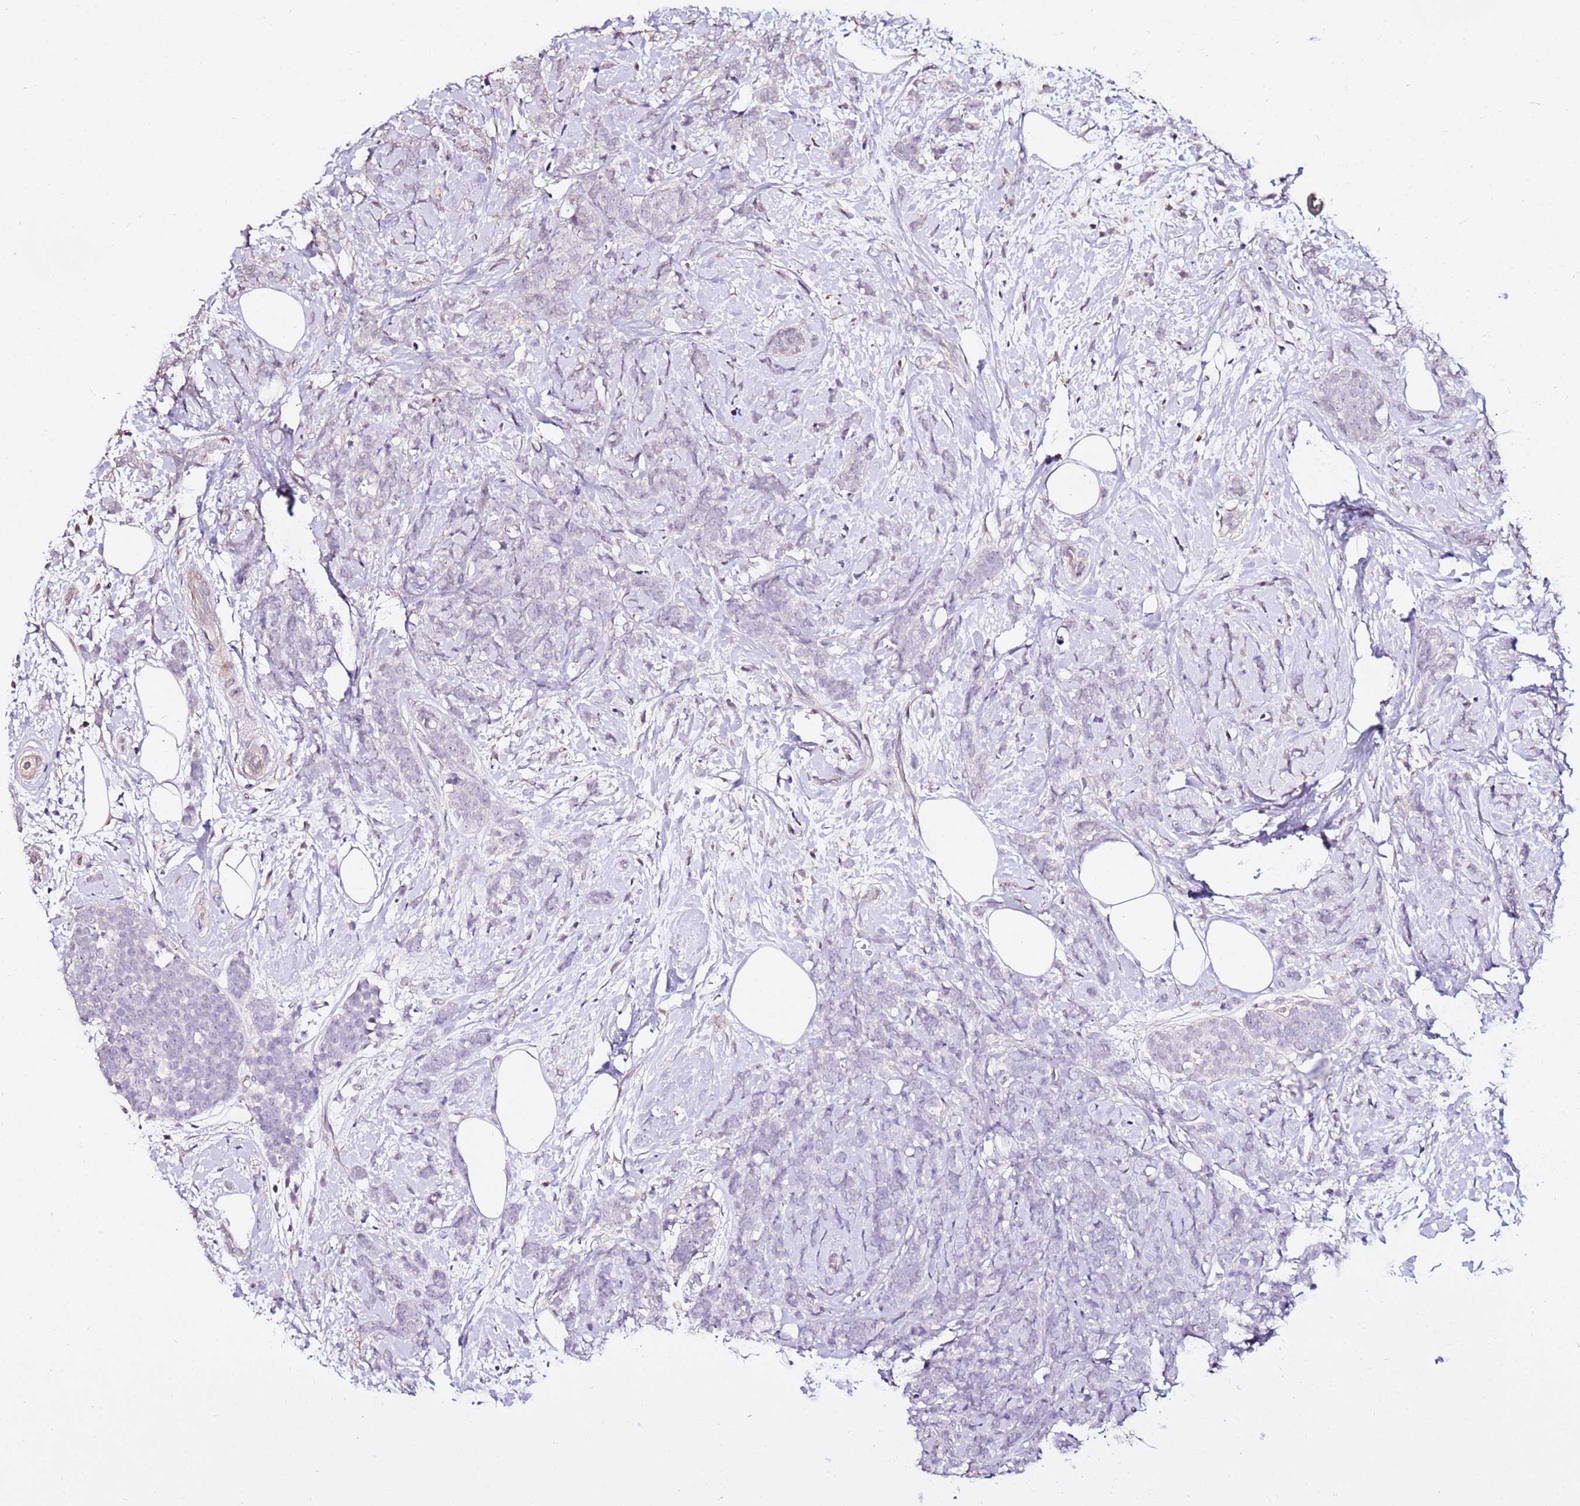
{"staining": {"intensity": "negative", "quantity": "none", "location": "none"}, "tissue": "breast cancer", "cell_type": "Tumor cells", "image_type": "cancer", "snomed": [{"axis": "morphology", "description": "Lobular carcinoma"}, {"axis": "topography", "description": "Breast"}], "caption": "Breast lobular carcinoma was stained to show a protein in brown. There is no significant expression in tumor cells. (Stains: DAB IHC with hematoxylin counter stain, Microscopy: brightfield microscopy at high magnification).", "gene": "ART5", "patient": {"sex": "female", "age": 58}}